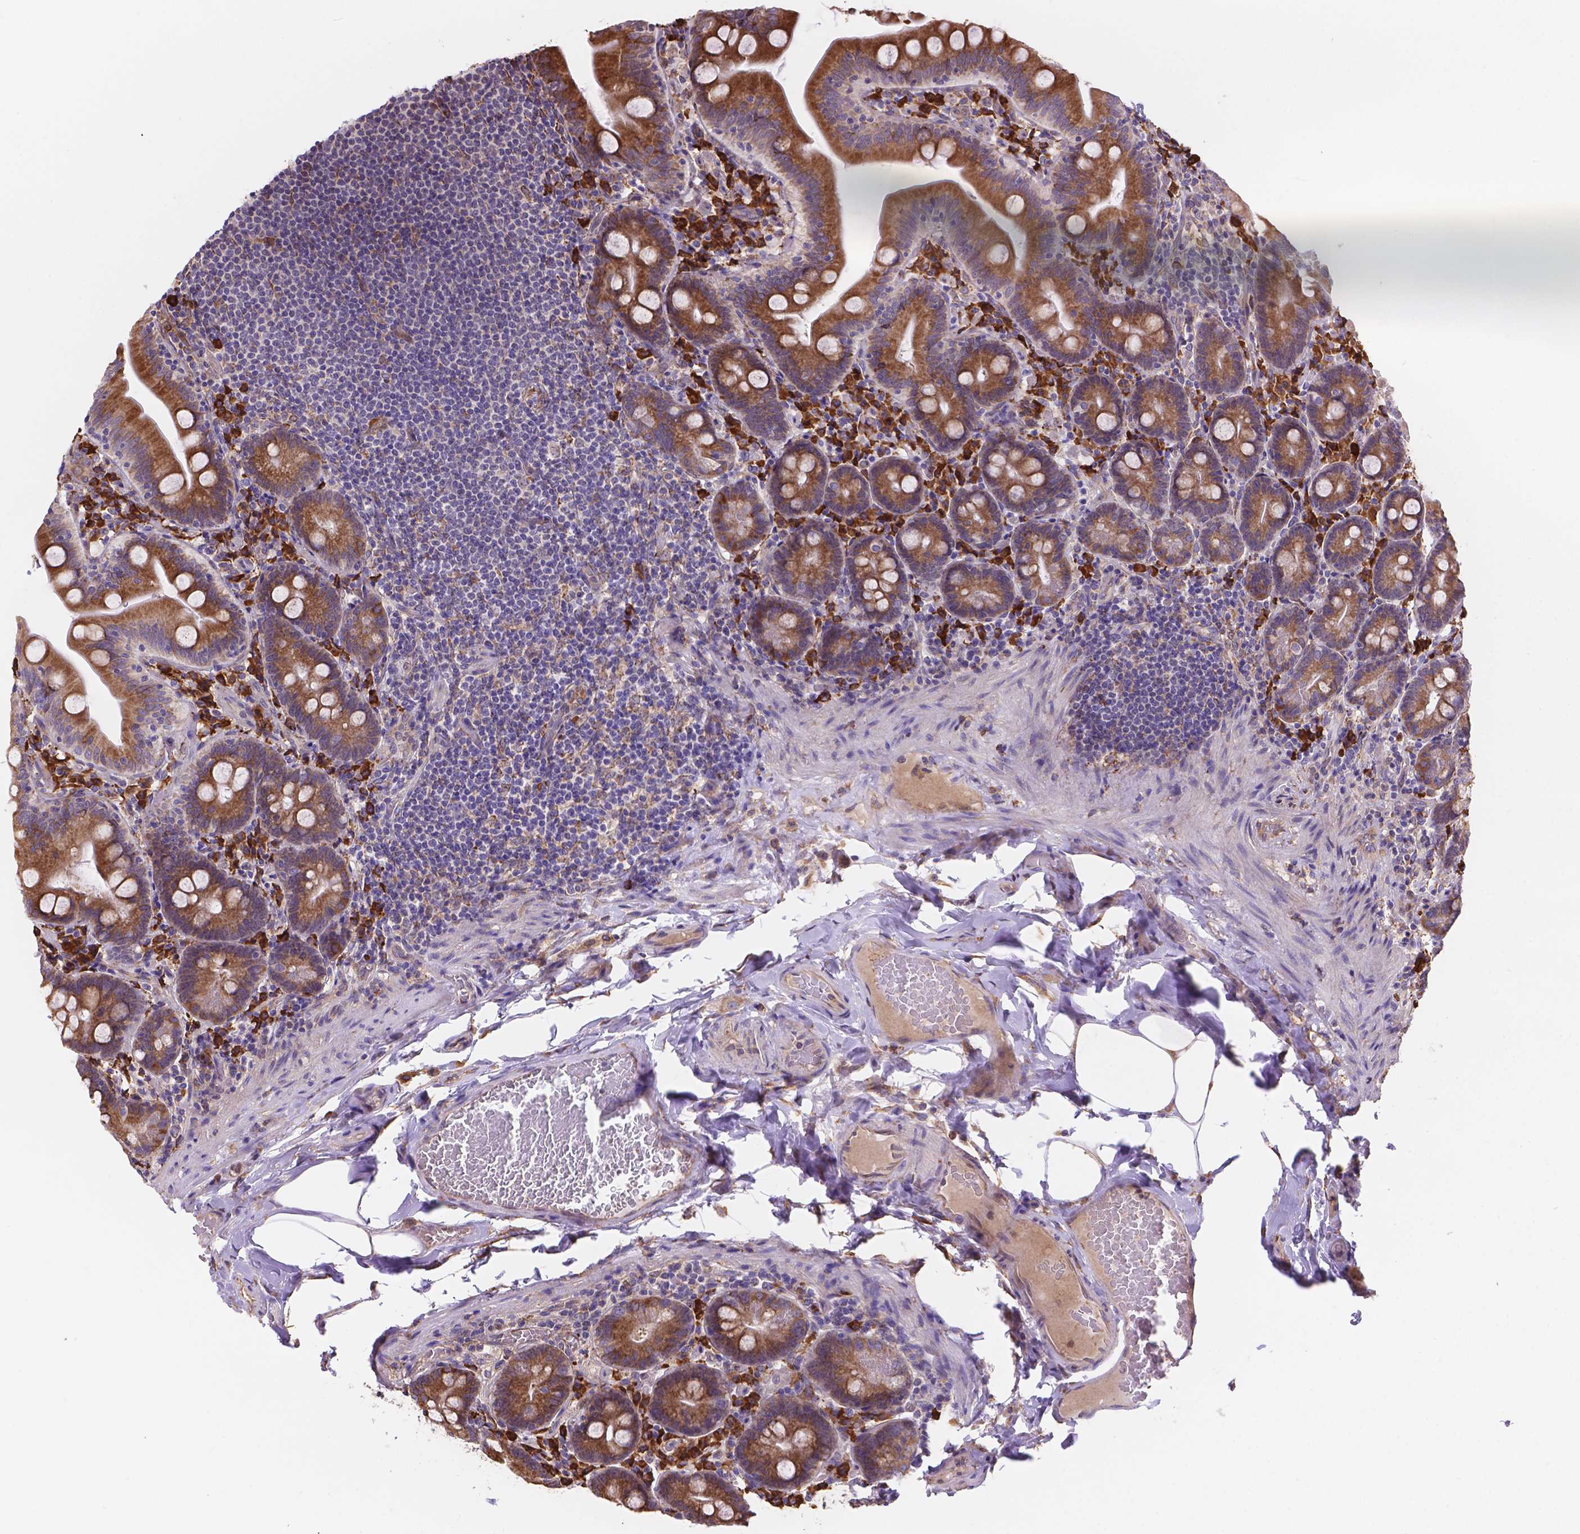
{"staining": {"intensity": "moderate", "quantity": ">75%", "location": "cytoplasmic/membranous"}, "tissue": "small intestine", "cell_type": "Glandular cells", "image_type": "normal", "snomed": [{"axis": "morphology", "description": "Normal tissue, NOS"}, {"axis": "topography", "description": "Small intestine"}], "caption": "Immunohistochemical staining of normal human small intestine shows medium levels of moderate cytoplasmic/membranous positivity in about >75% of glandular cells. Using DAB (3,3'-diaminobenzidine) (brown) and hematoxylin (blue) stains, captured at high magnification using brightfield microscopy.", "gene": "IPO11", "patient": {"sex": "male", "age": 37}}